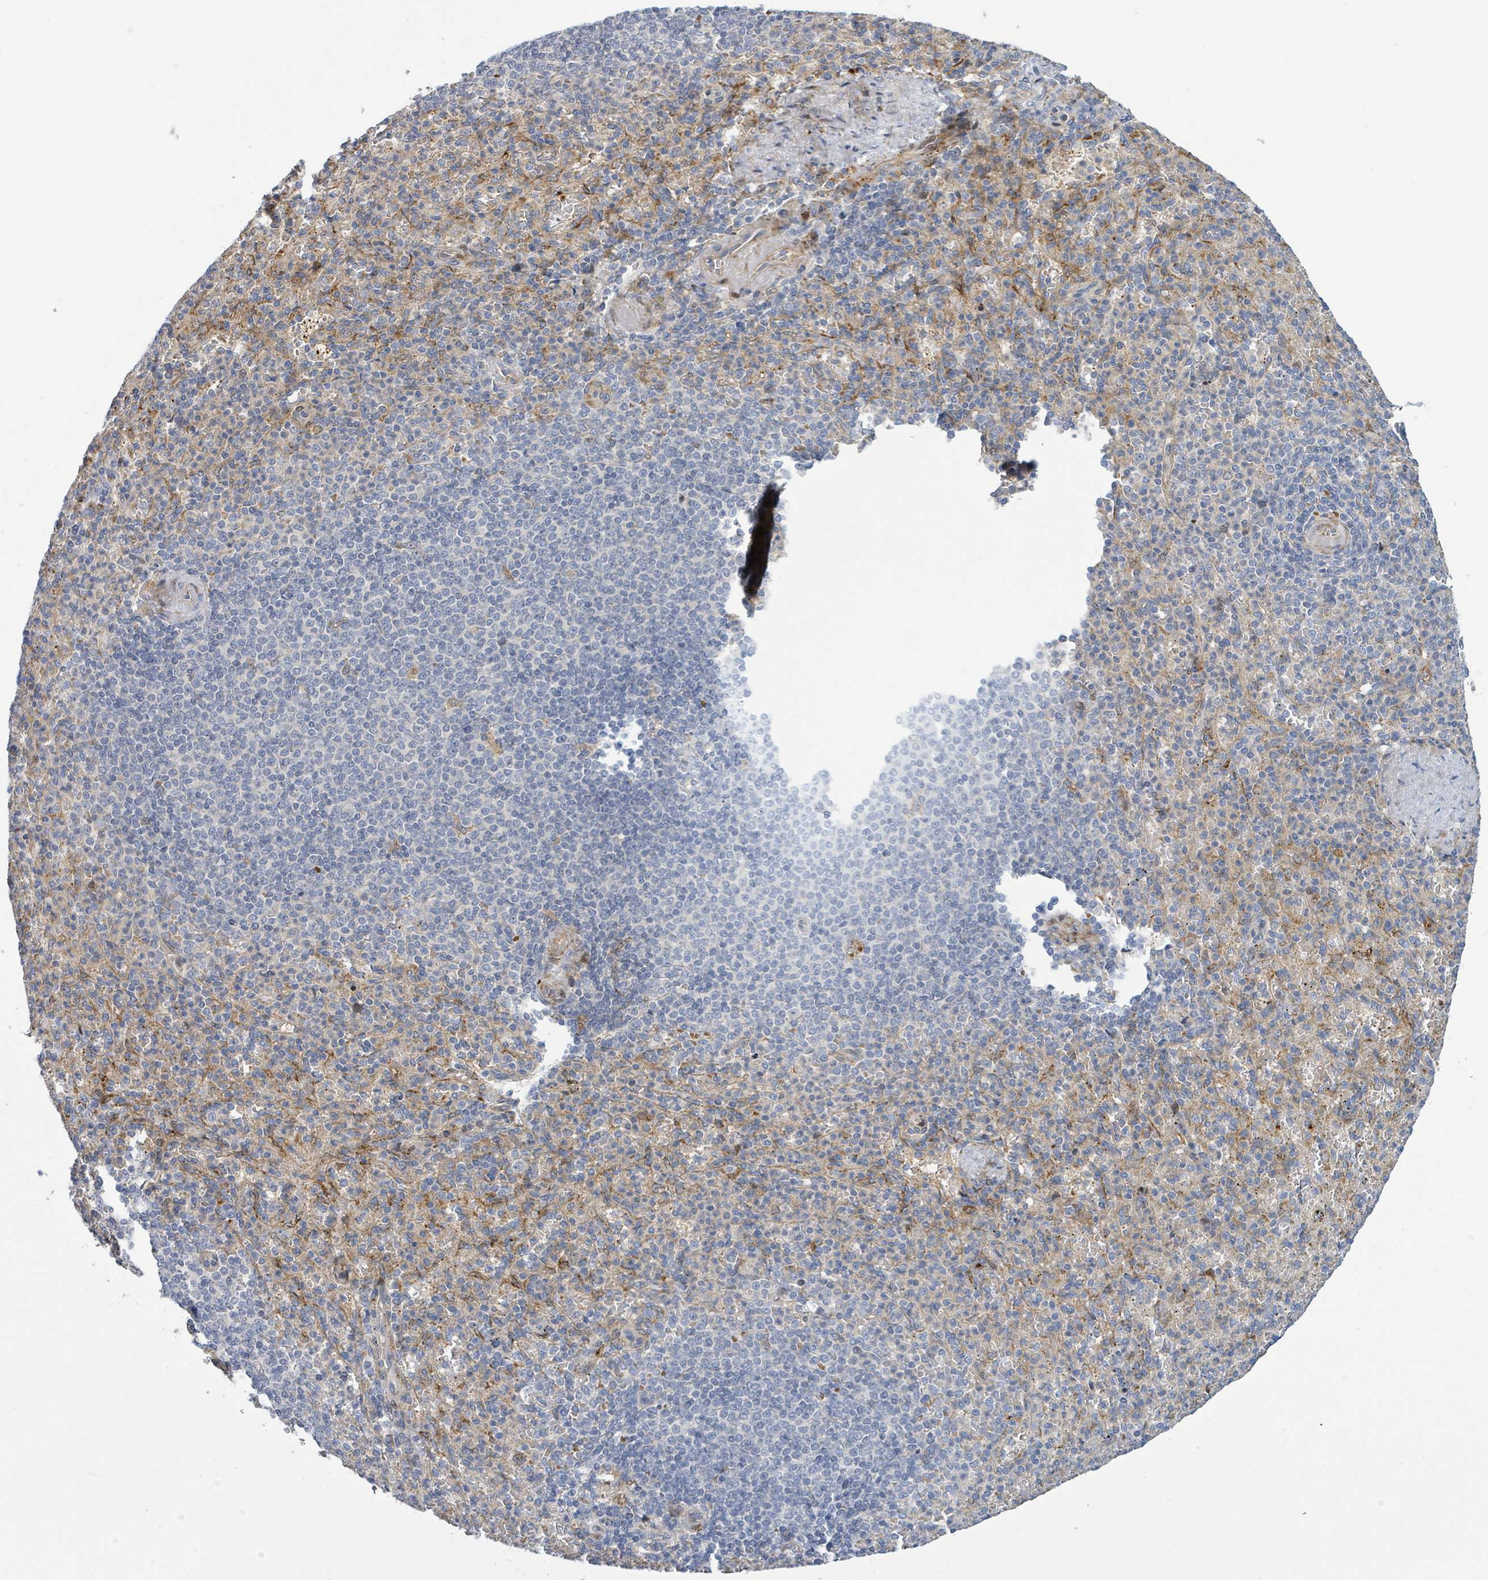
{"staining": {"intensity": "negative", "quantity": "none", "location": "none"}, "tissue": "spleen", "cell_type": "Cells in red pulp", "image_type": "normal", "snomed": [{"axis": "morphology", "description": "Normal tissue, NOS"}, {"axis": "topography", "description": "Spleen"}], "caption": "The micrograph demonstrates no significant staining in cells in red pulp of spleen. (DAB (3,3'-diaminobenzidine) IHC, high magnification).", "gene": "CFAP210", "patient": {"sex": "female", "age": 74}}